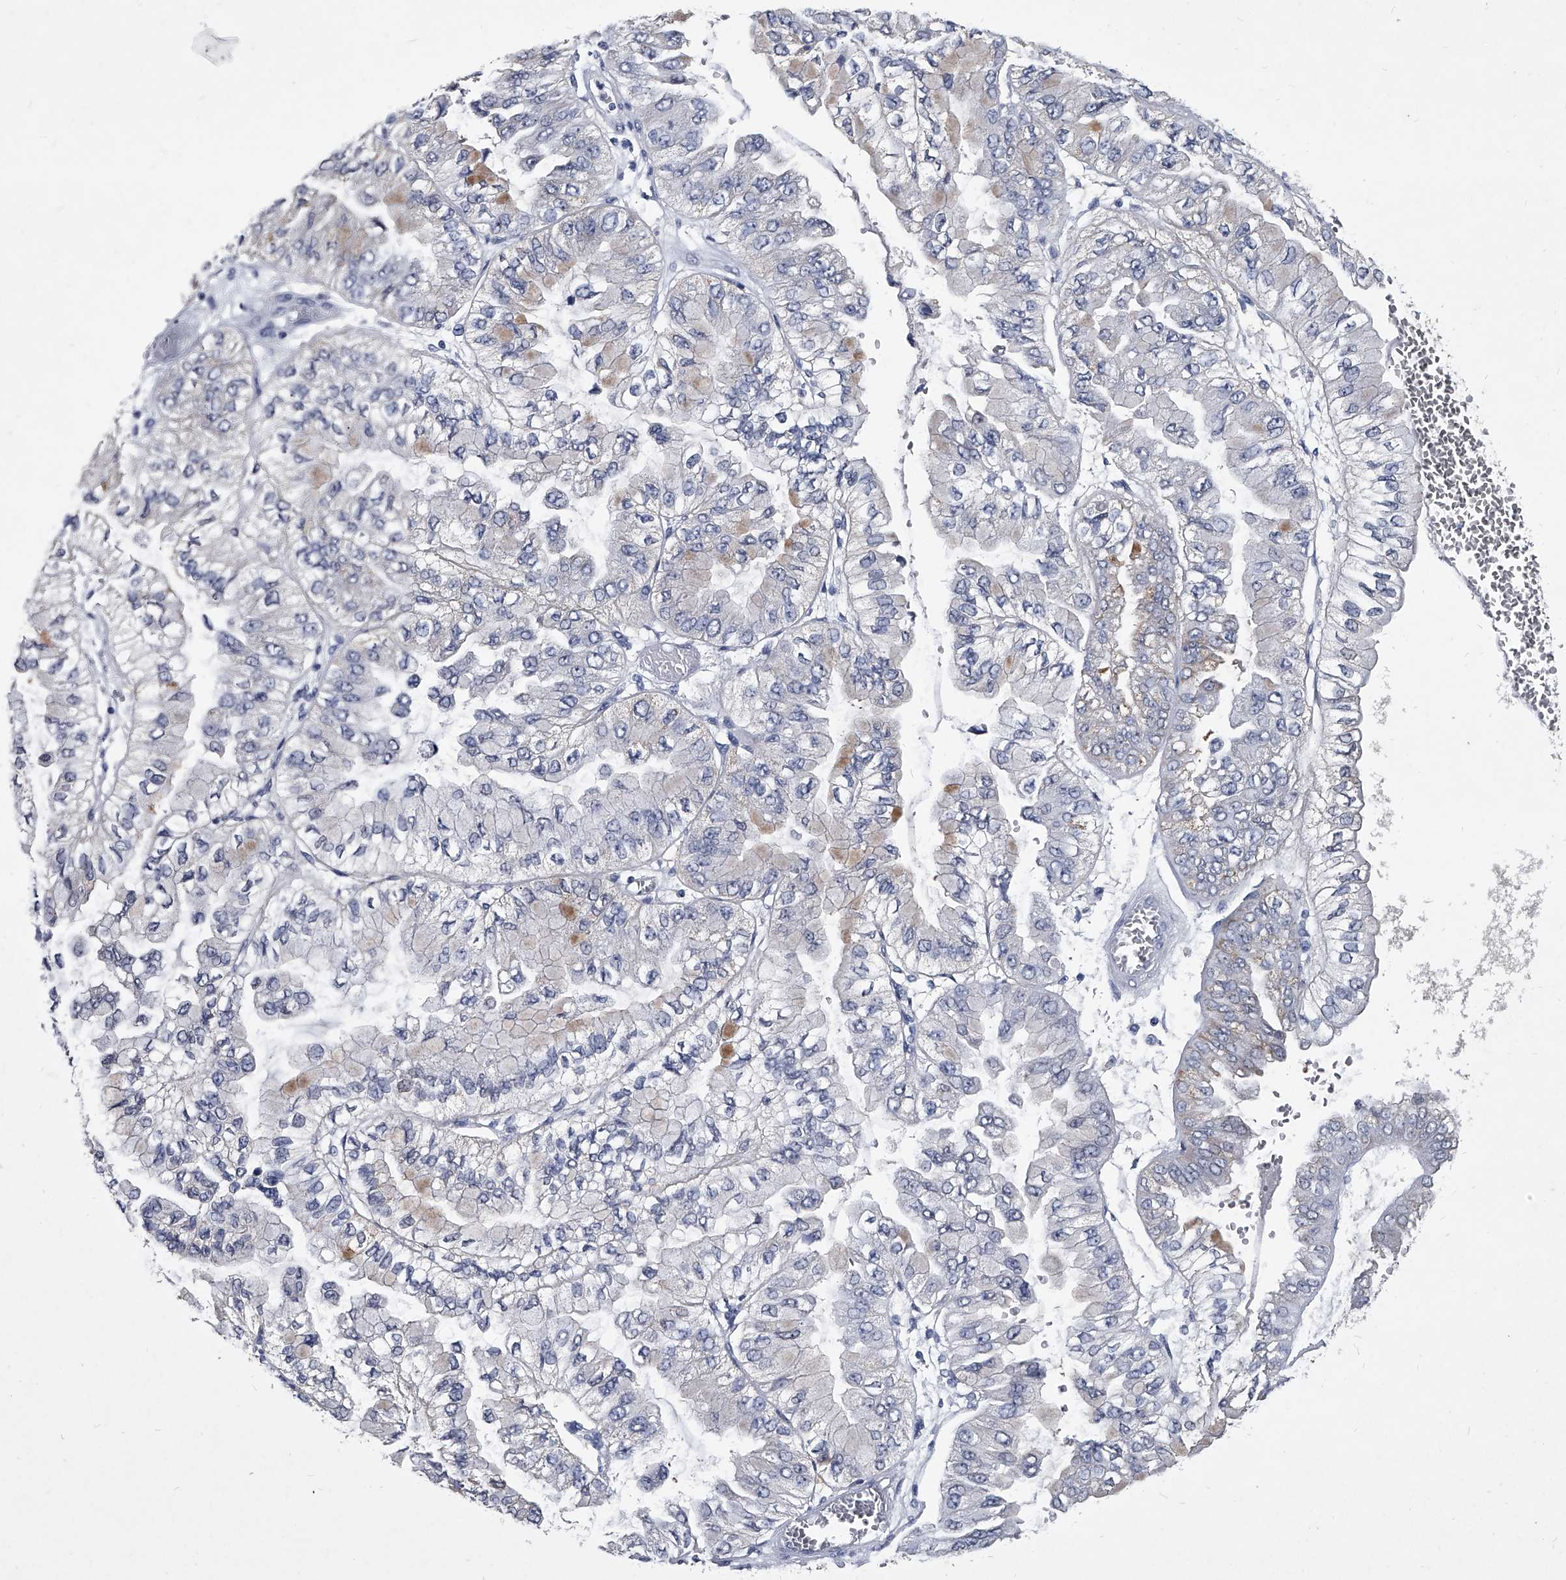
{"staining": {"intensity": "moderate", "quantity": "<25%", "location": "cytoplasmic/membranous"}, "tissue": "liver cancer", "cell_type": "Tumor cells", "image_type": "cancer", "snomed": [{"axis": "morphology", "description": "Cholangiocarcinoma"}, {"axis": "topography", "description": "Liver"}], "caption": "Liver cancer stained with a protein marker exhibits moderate staining in tumor cells.", "gene": "BCAS1", "patient": {"sex": "female", "age": 79}}